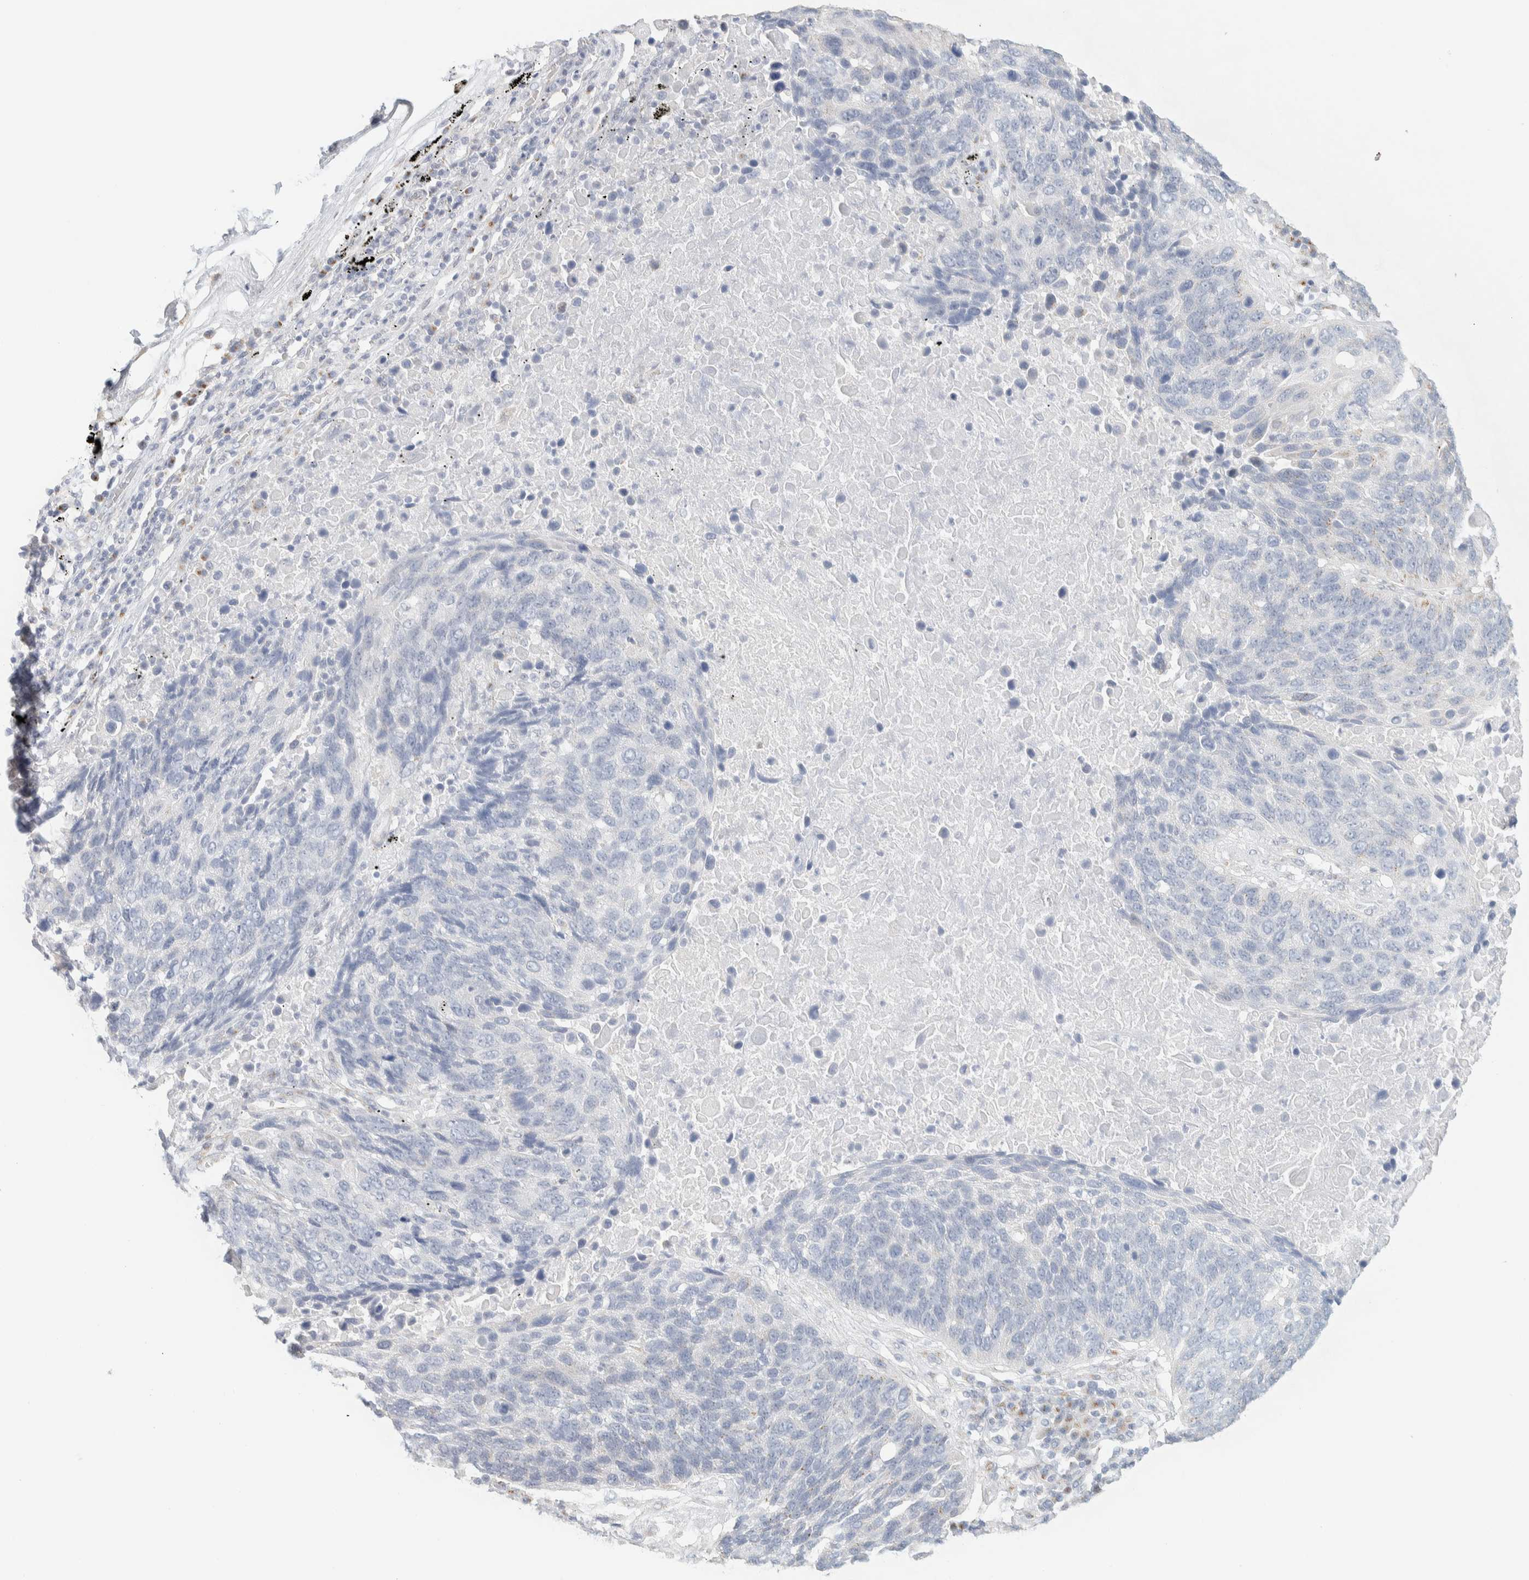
{"staining": {"intensity": "negative", "quantity": "none", "location": "none"}, "tissue": "lung cancer", "cell_type": "Tumor cells", "image_type": "cancer", "snomed": [{"axis": "morphology", "description": "Squamous cell carcinoma, NOS"}, {"axis": "topography", "description": "Lung"}], "caption": "There is no significant expression in tumor cells of lung cancer.", "gene": "SPNS3", "patient": {"sex": "male", "age": 66}}